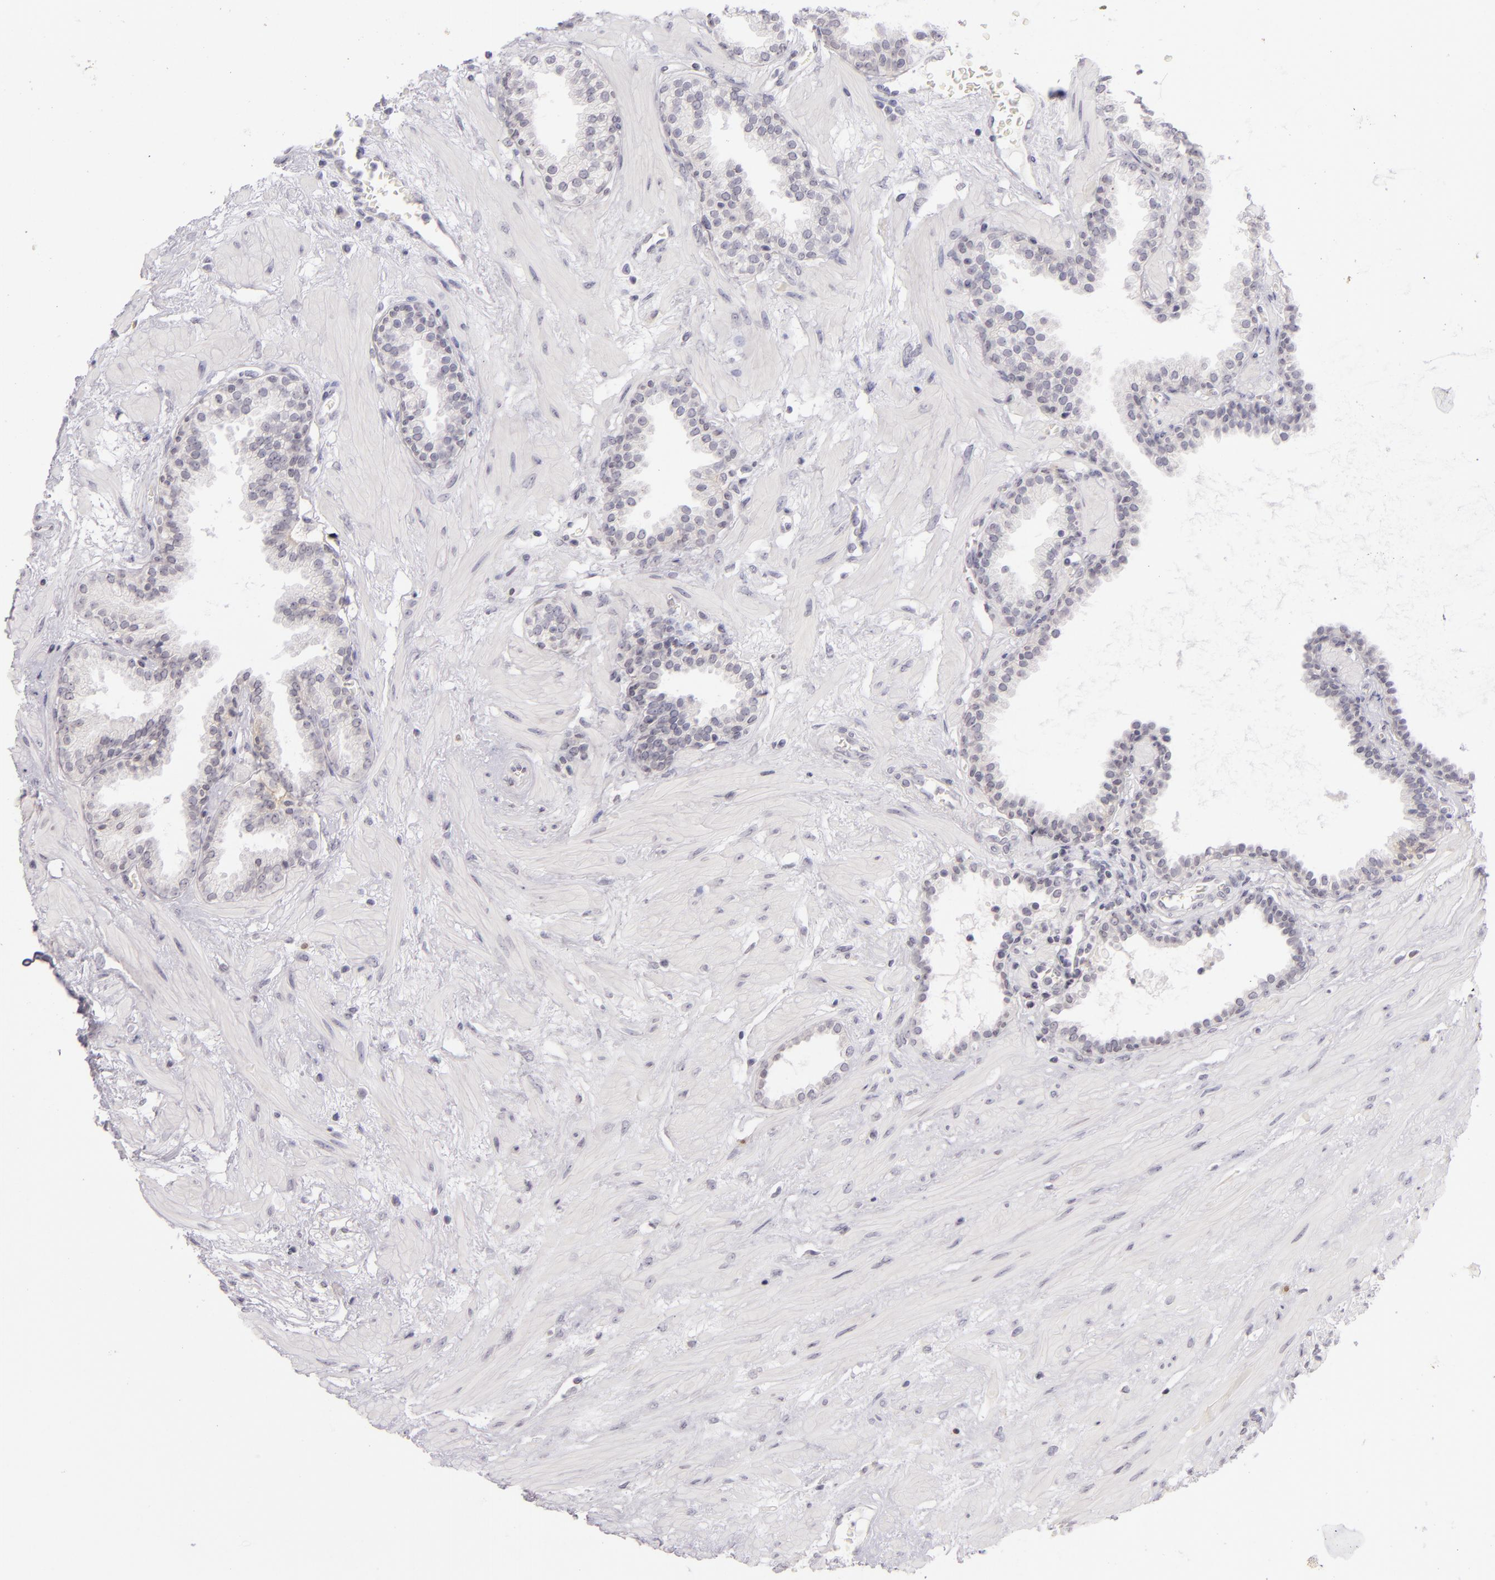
{"staining": {"intensity": "negative", "quantity": "none", "location": "none"}, "tissue": "prostate", "cell_type": "Glandular cells", "image_type": "normal", "snomed": [{"axis": "morphology", "description": "Normal tissue, NOS"}, {"axis": "topography", "description": "Prostate"}], "caption": "An immunohistochemistry photomicrograph of benign prostate is shown. There is no staining in glandular cells of prostate. The staining is performed using DAB brown chromogen with nuclei counter-stained in using hematoxylin.", "gene": "CD40", "patient": {"sex": "male", "age": 64}}